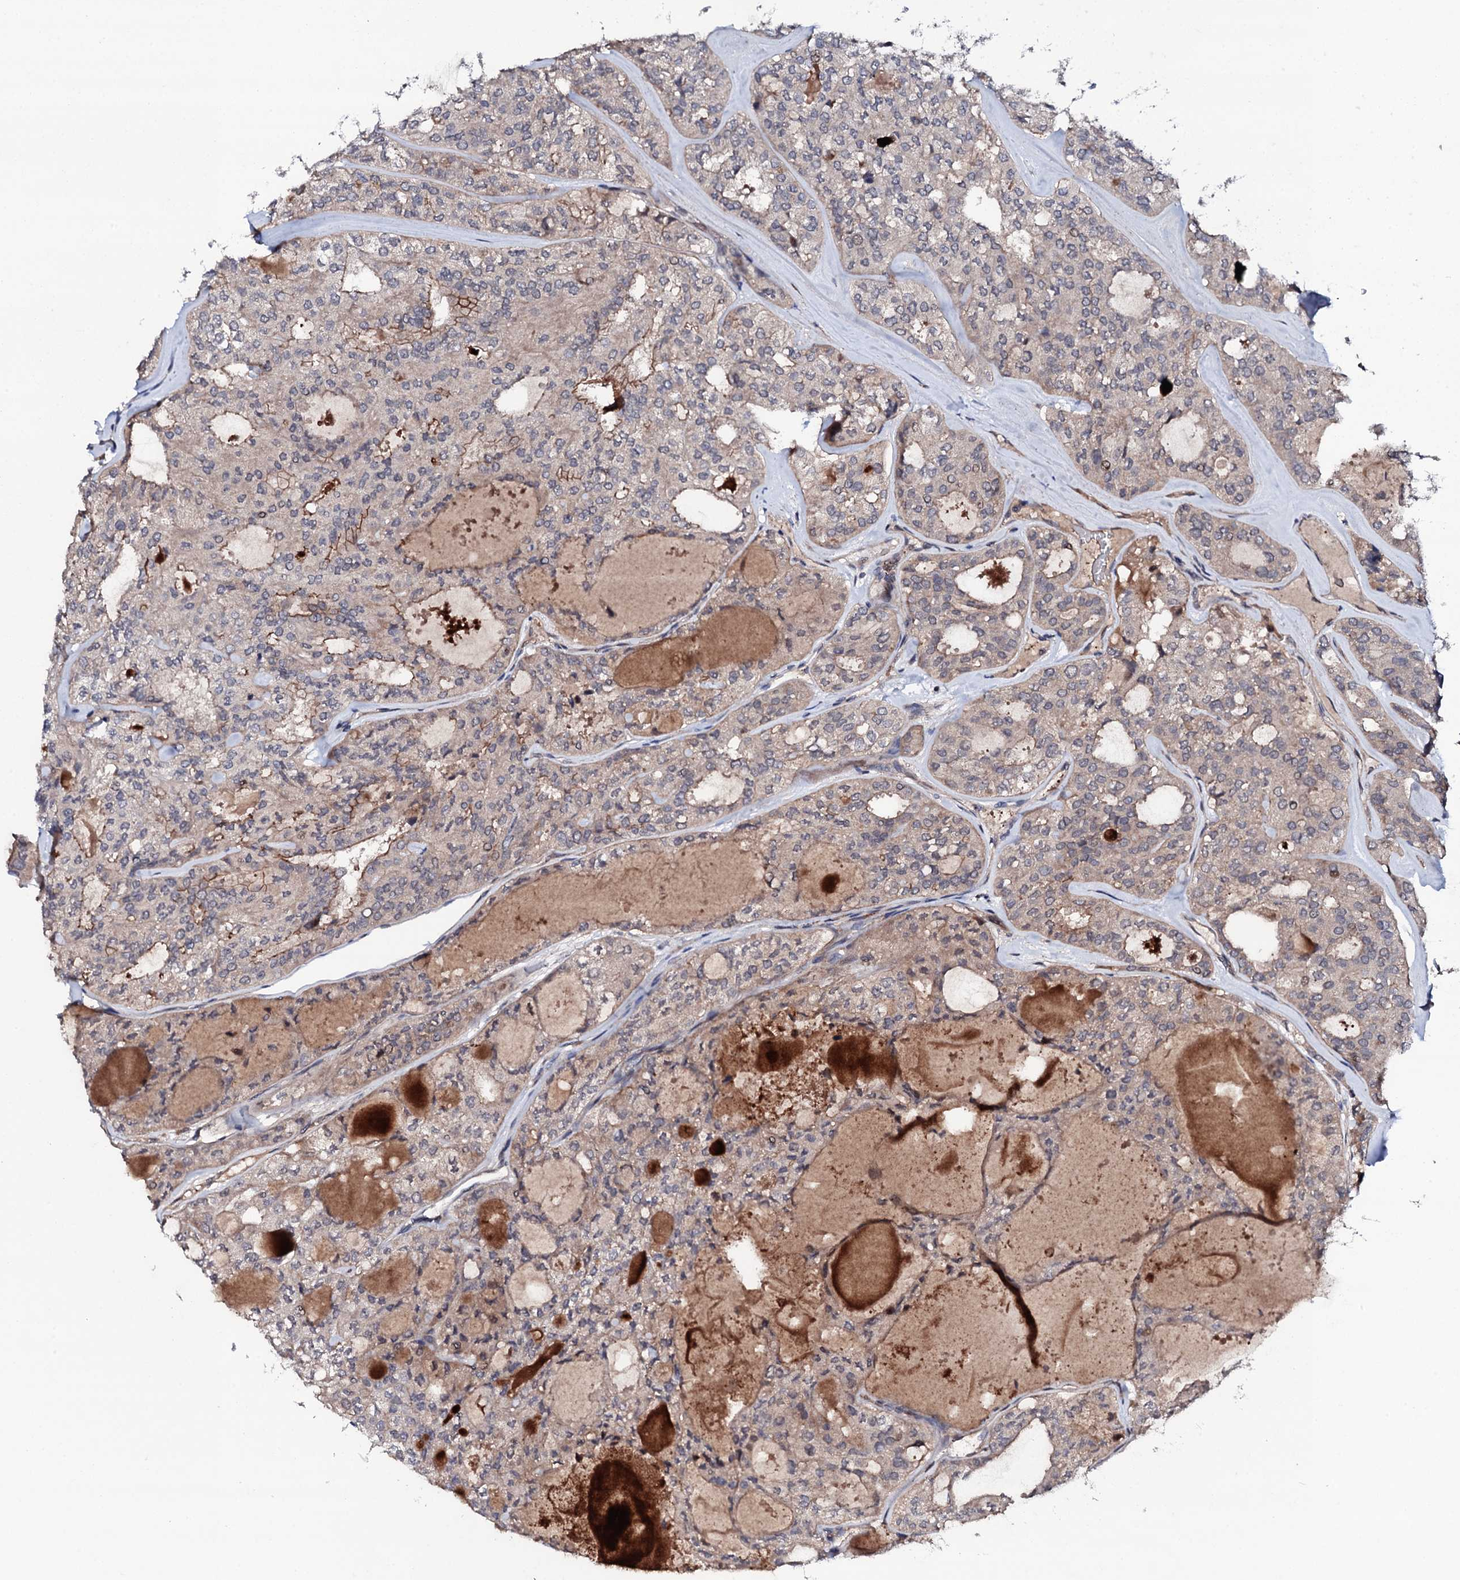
{"staining": {"intensity": "weak", "quantity": "25%-75%", "location": "cytoplasmic/membranous"}, "tissue": "thyroid cancer", "cell_type": "Tumor cells", "image_type": "cancer", "snomed": [{"axis": "morphology", "description": "Follicular adenoma carcinoma, NOS"}, {"axis": "topography", "description": "Thyroid gland"}], "caption": "IHC of human follicular adenoma carcinoma (thyroid) shows low levels of weak cytoplasmic/membranous positivity in approximately 25%-75% of tumor cells.", "gene": "CIAO2A", "patient": {"sex": "male", "age": 75}}